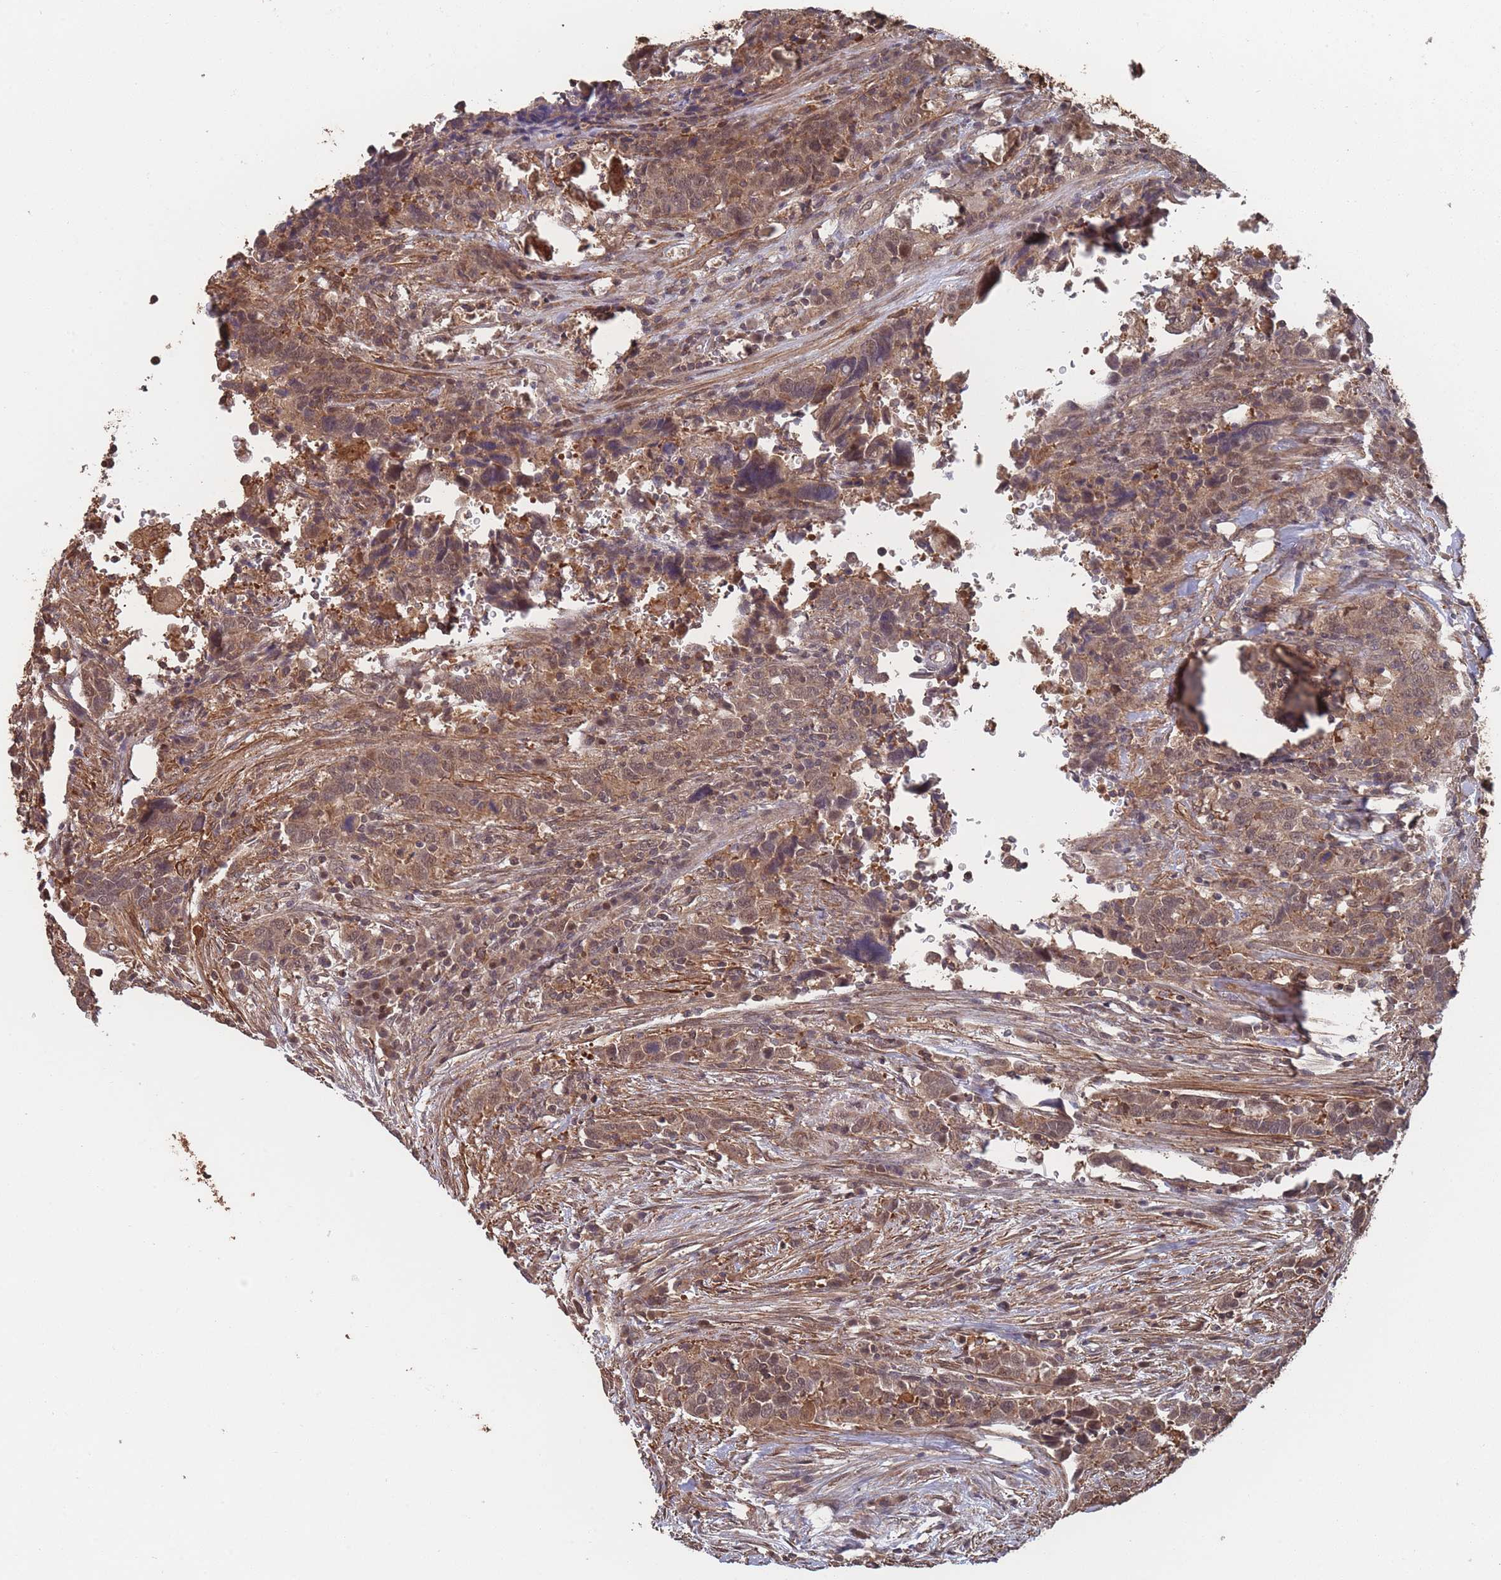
{"staining": {"intensity": "moderate", "quantity": ">75%", "location": "cytoplasmic/membranous"}, "tissue": "urothelial cancer", "cell_type": "Tumor cells", "image_type": "cancer", "snomed": [{"axis": "morphology", "description": "Urothelial carcinoma, High grade"}, {"axis": "topography", "description": "Urinary bladder"}], "caption": "Human urothelial cancer stained for a protein (brown) displays moderate cytoplasmic/membranous positive staining in approximately >75% of tumor cells.", "gene": "SF3B1", "patient": {"sex": "male", "age": 61}}